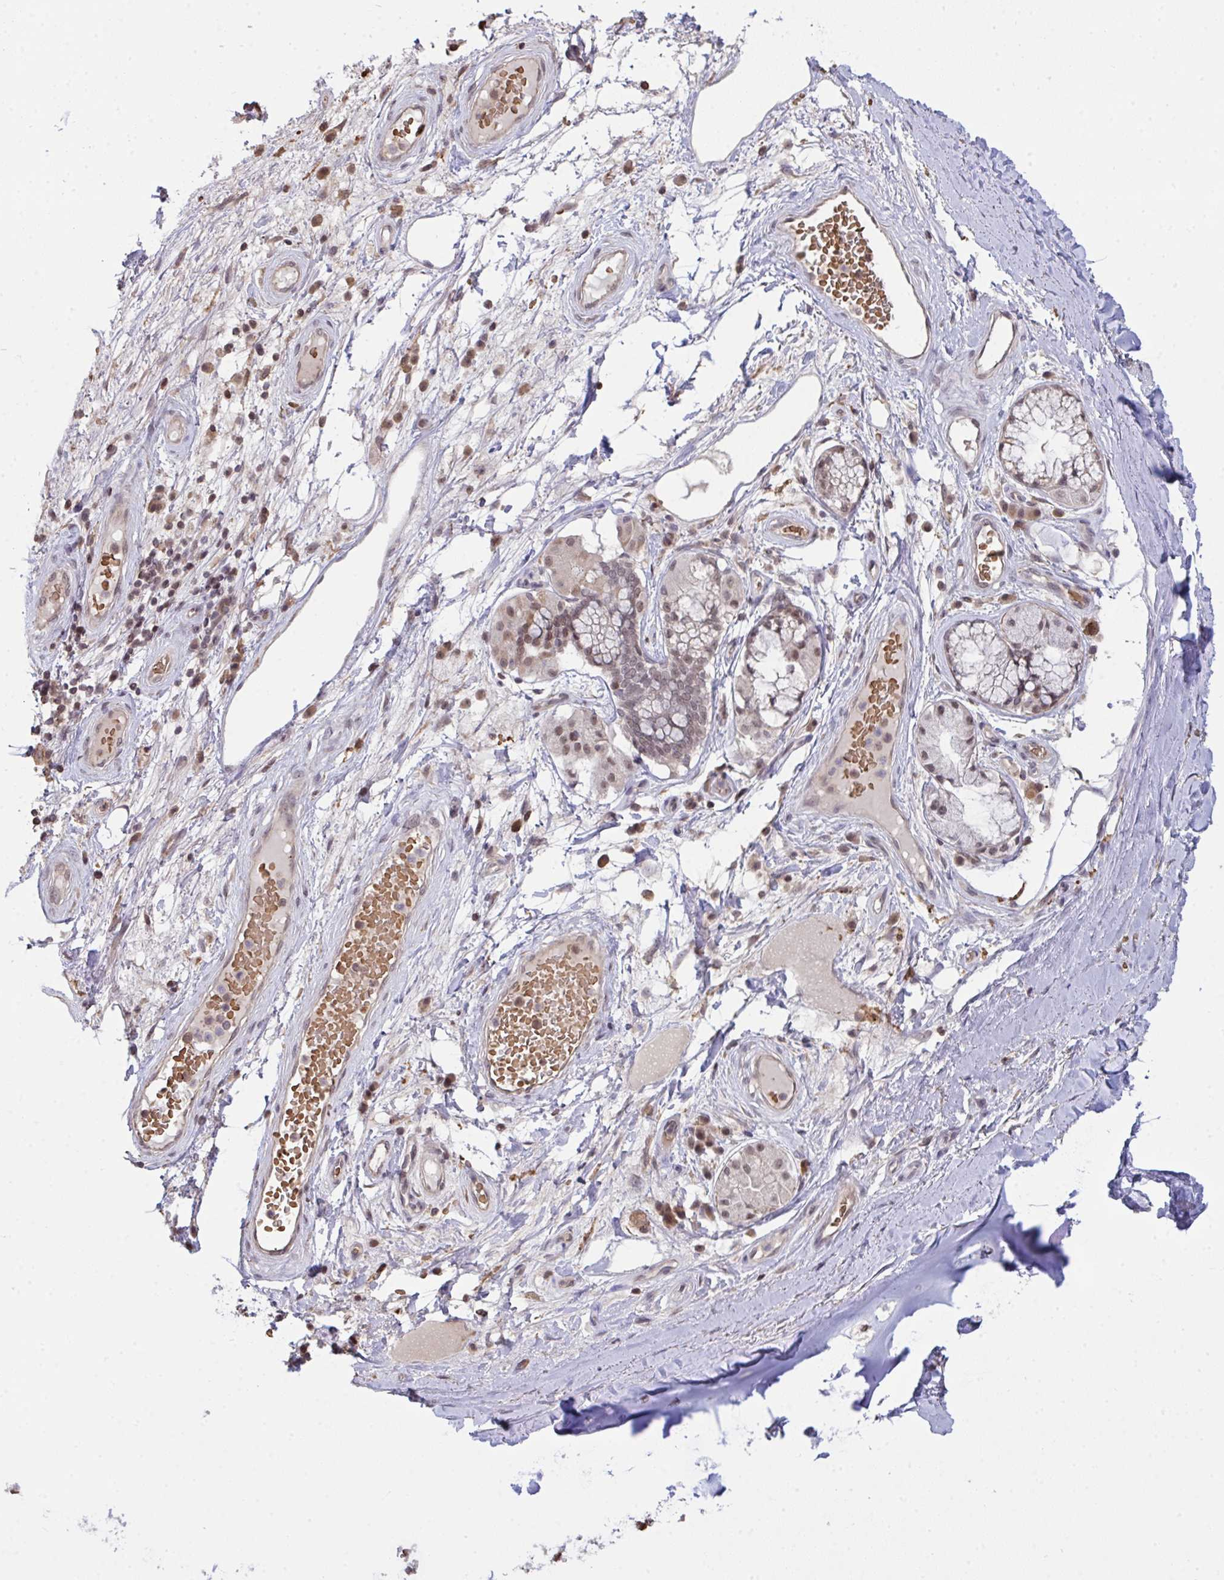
{"staining": {"intensity": "moderate", "quantity": ">75%", "location": "nuclear"}, "tissue": "soft tissue", "cell_type": "Chondrocytes", "image_type": "normal", "snomed": [{"axis": "morphology", "description": "Normal tissue, NOS"}, {"axis": "topography", "description": "Cartilage tissue"}, {"axis": "topography", "description": "Bronchus"}], "caption": "Immunohistochemical staining of normal human soft tissue demonstrates medium levels of moderate nuclear expression in about >75% of chondrocytes.", "gene": "SAP30", "patient": {"sex": "male", "age": 64}}